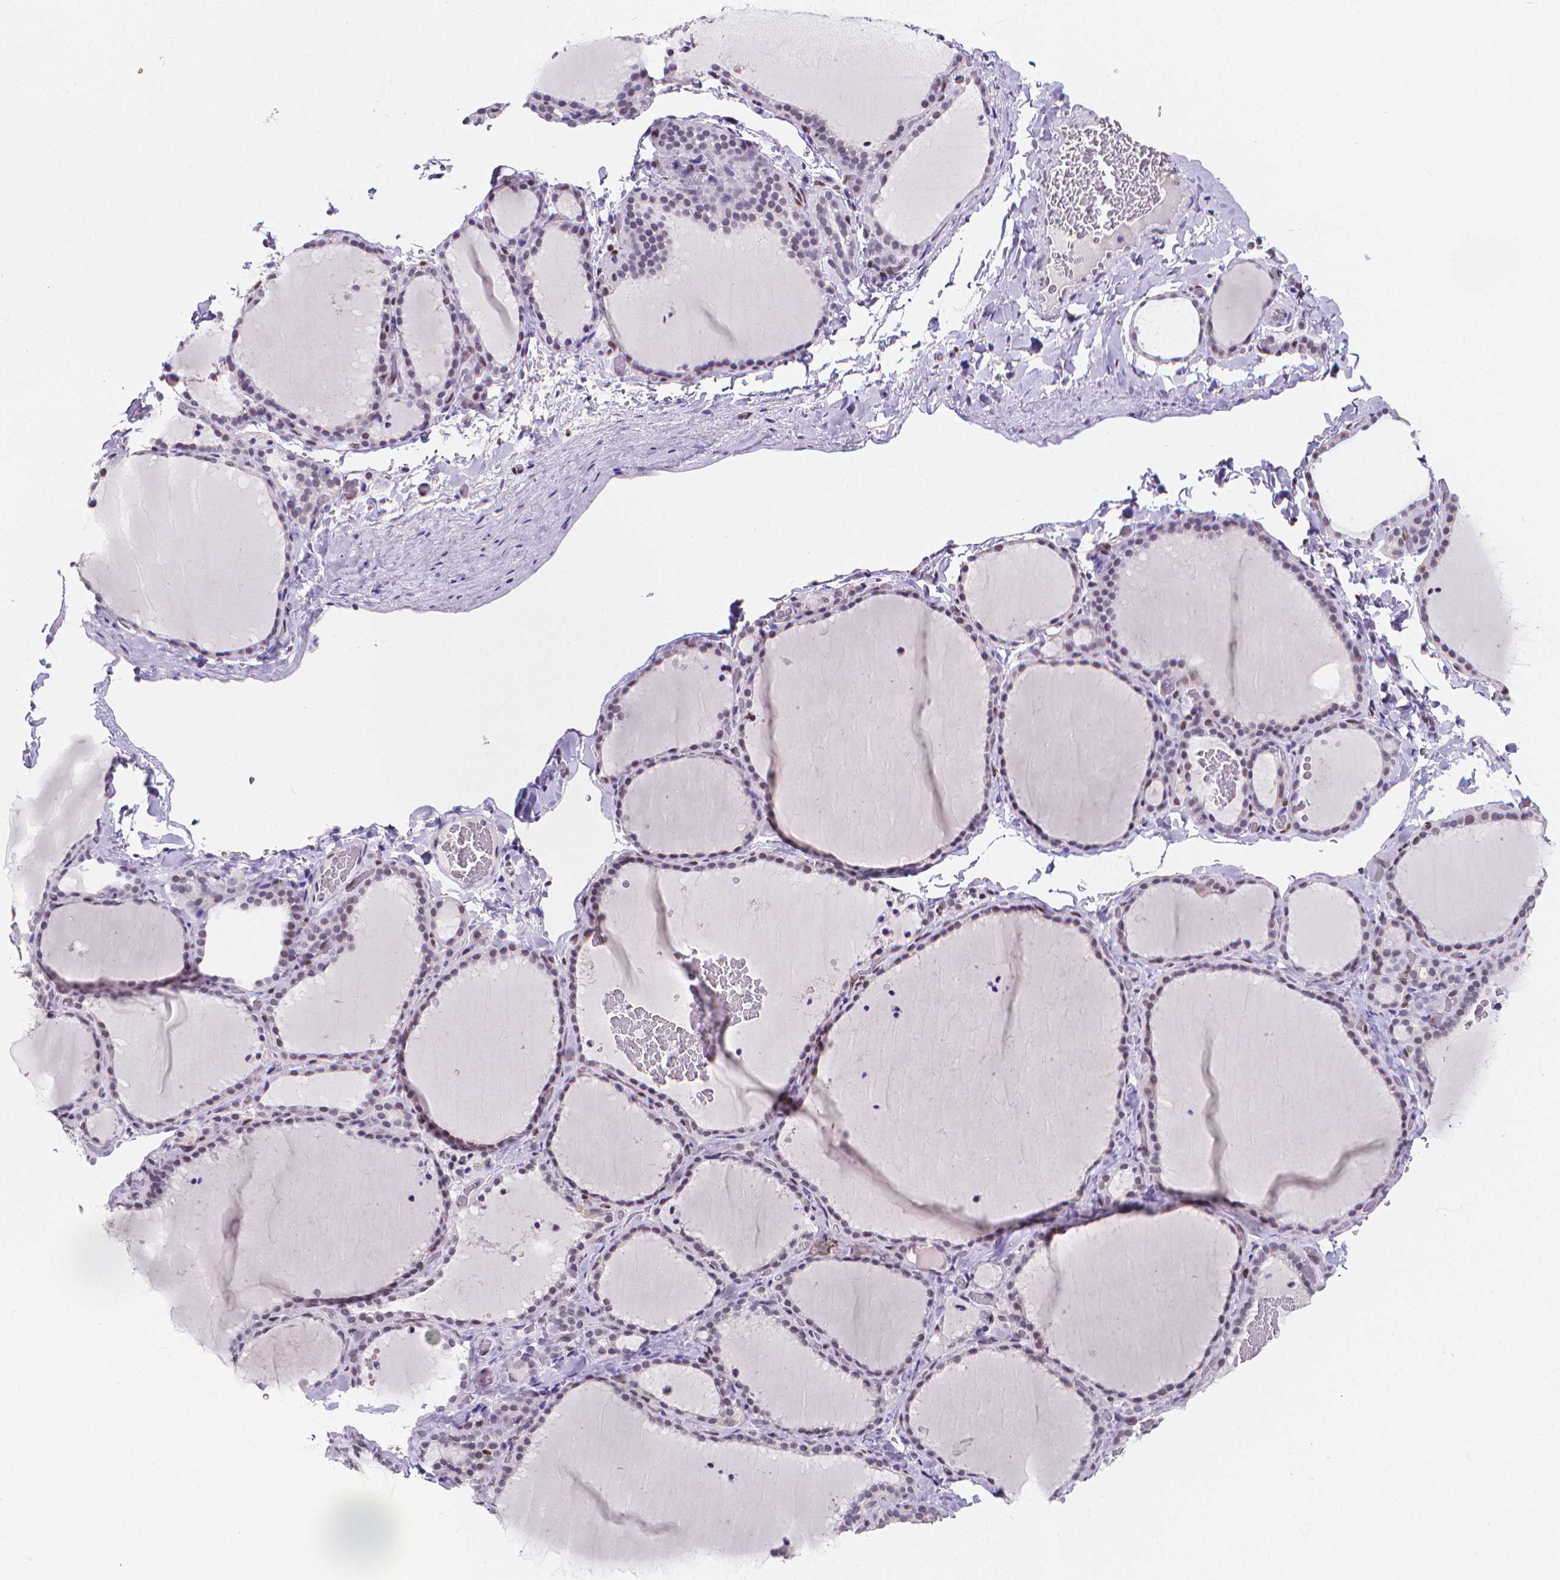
{"staining": {"intensity": "negative", "quantity": "none", "location": "none"}, "tissue": "thyroid gland", "cell_type": "Glandular cells", "image_type": "normal", "snomed": [{"axis": "morphology", "description": "Normal tissue, NOS"}, {"axis": "topography", "description": "Thyroid gland"}], "caption": "Benign thyroid gland was stained to show a protein in brown. There is no significant staining in glandular cells. (Brightfield microscopy of DAB (3,3'-diaminobenzidine) immunohistochemistry (IHC) at high magnification).", "gene": "MEF2C", "patient": {"sex": "female", "age": 22}}